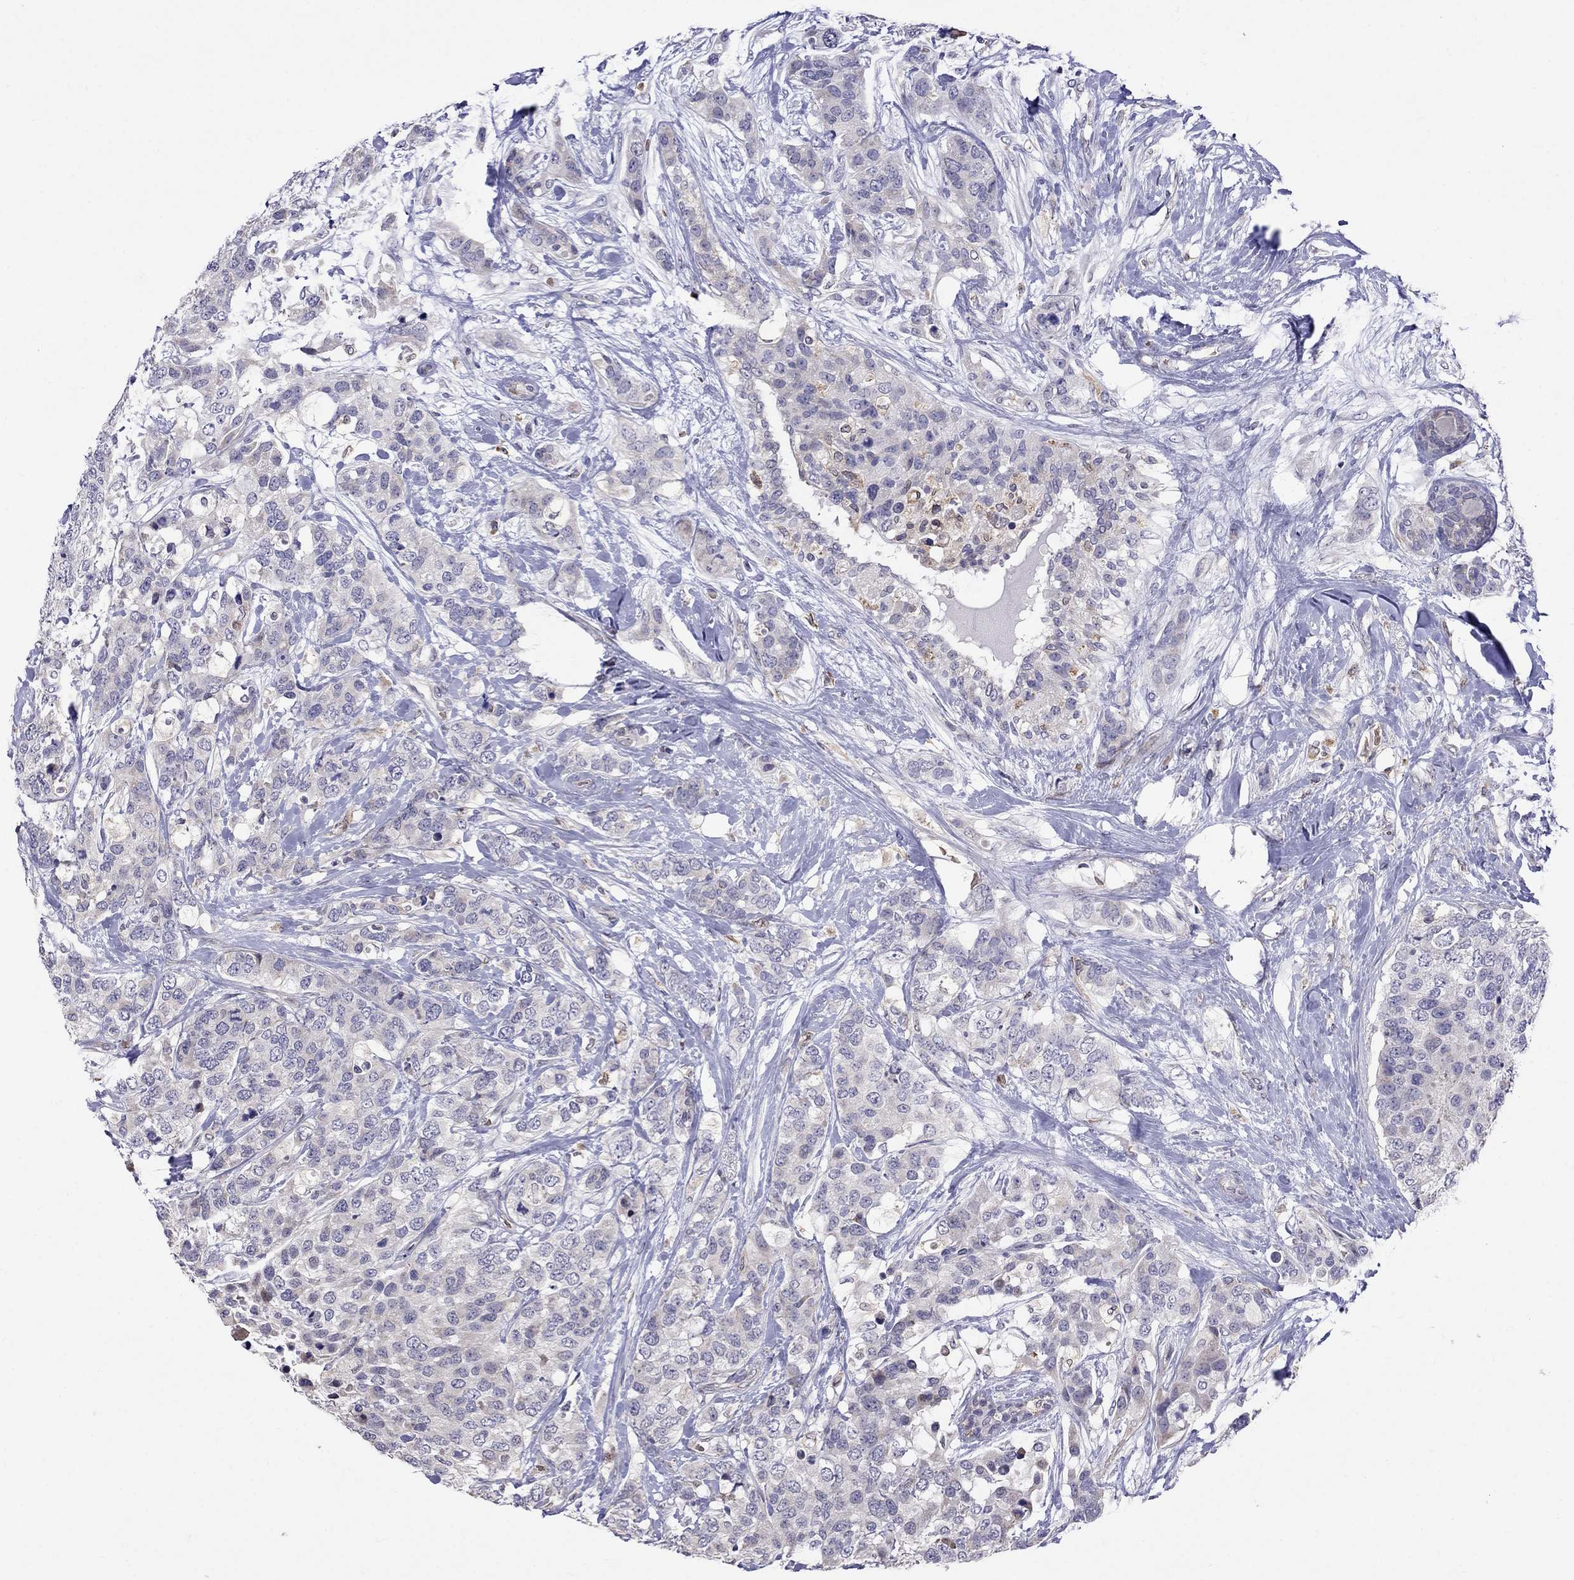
{"staining": {"intensity": "negative", "quantity": "none", "location": "none"}, "tissue": "breast cancer", "cell_type": "Tumor cells", "image_type": "cancer", "snomed": [{"axis": "morphology", "description": "Lobular carcinoma"}, {"axis": "topography", "description": "Breast"}], "caption": "Protein analysis of breast cancer (lobular carcinoma) exhibits no significant expression in tumor cells.", "gene": "ADAM28", "patient": {"sex": "female", "age": 59}}